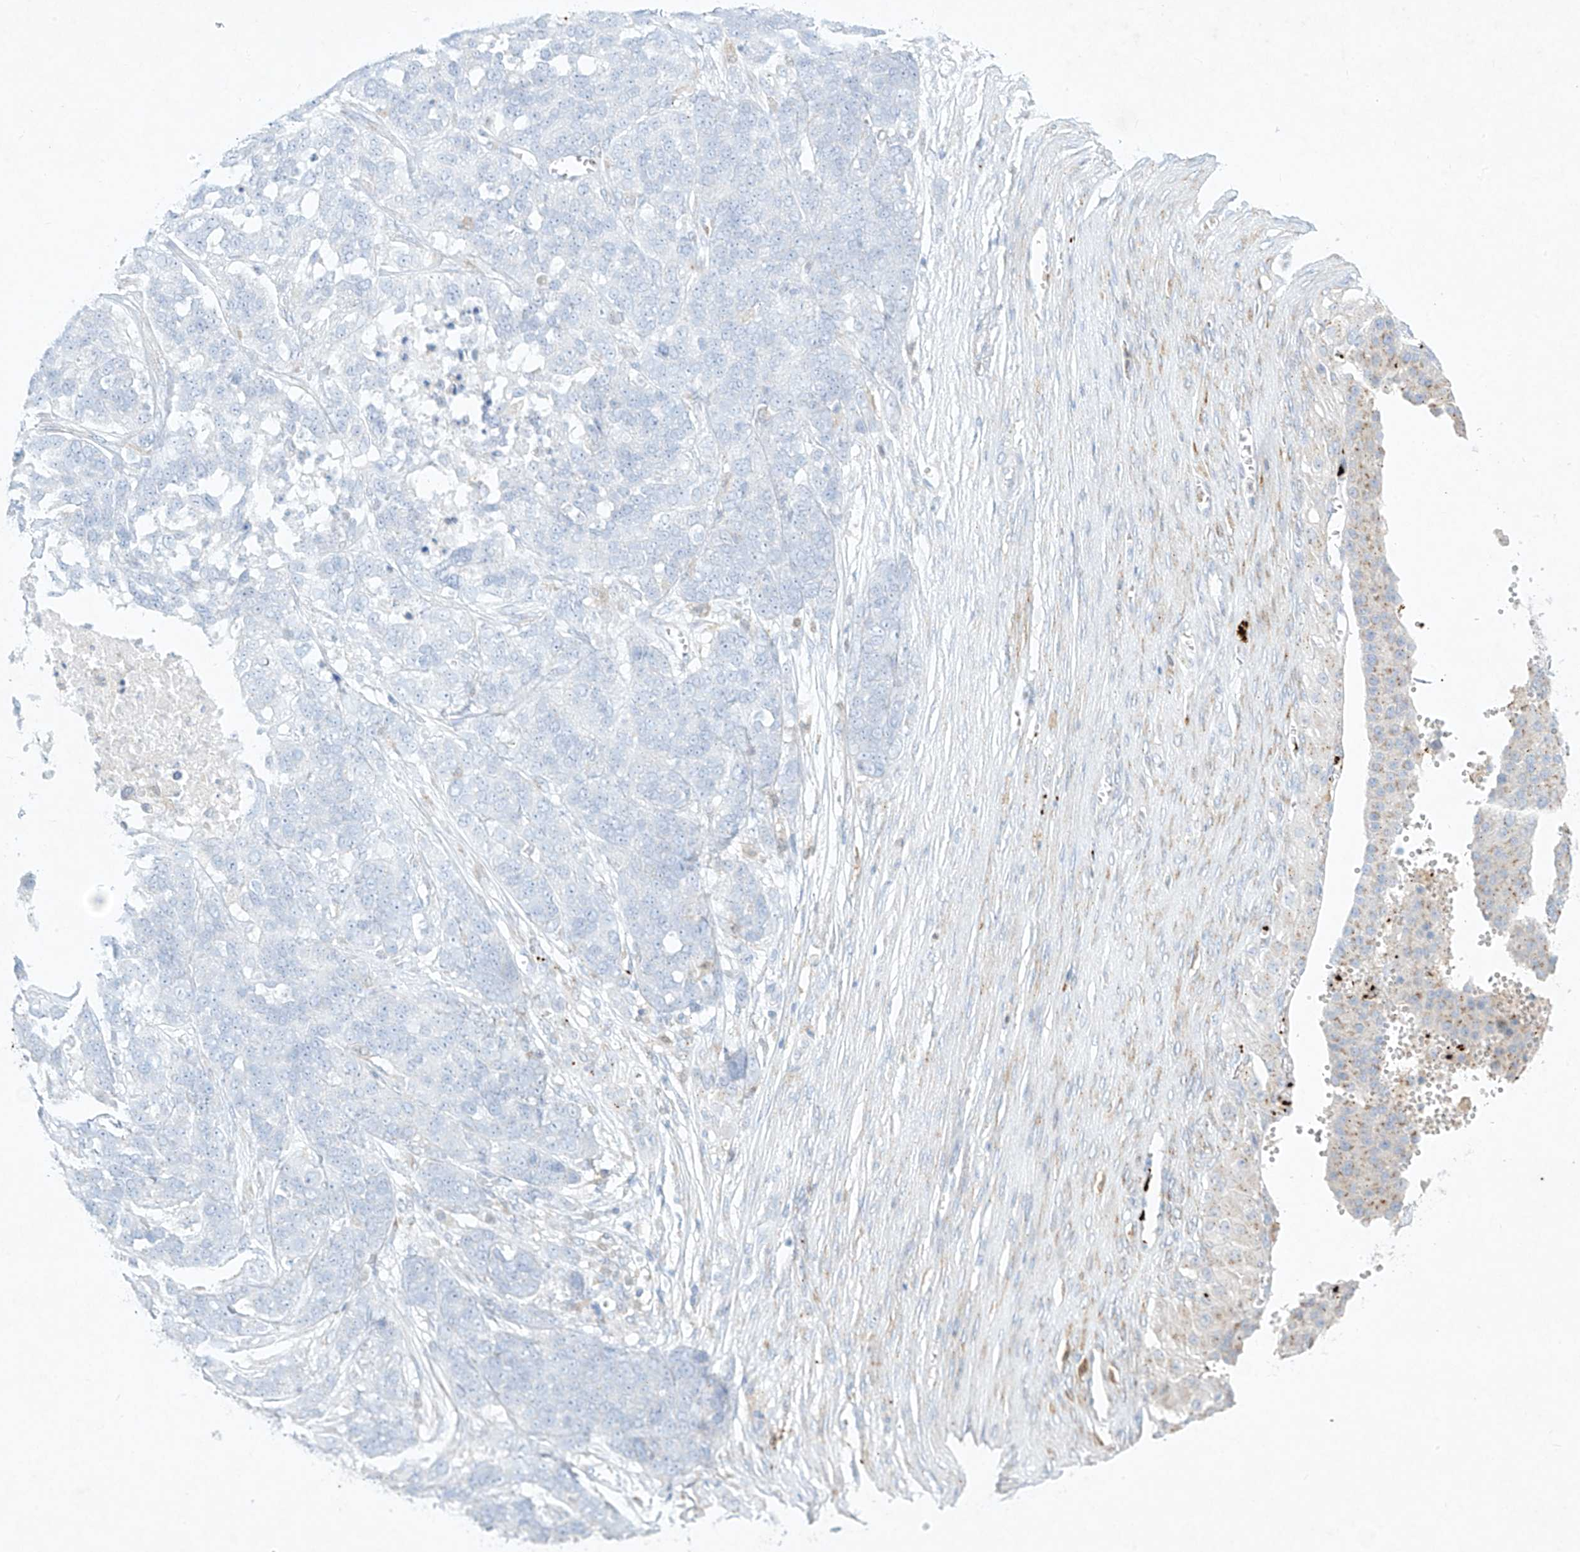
{"staining": {"intensity": "negative", "quantity": "none", "location": "none"}, "tissue": "ovarian cancer", "cell_type": "Tumor cells", "image_type": "cancer", "snomed": [{"axis": "morphology", "description": "Cystadenocarcinoma, serous, NOS"}, {"axis": "topography", "description": "Ovary"}], "caption": "A photomicrograph of serous cystadenocarcinoma (ovarian) stained for a protein reveals no brown staining in tumor cells.", "gene": "PLEK", "patient": {"sex": "female", "age": 44}}